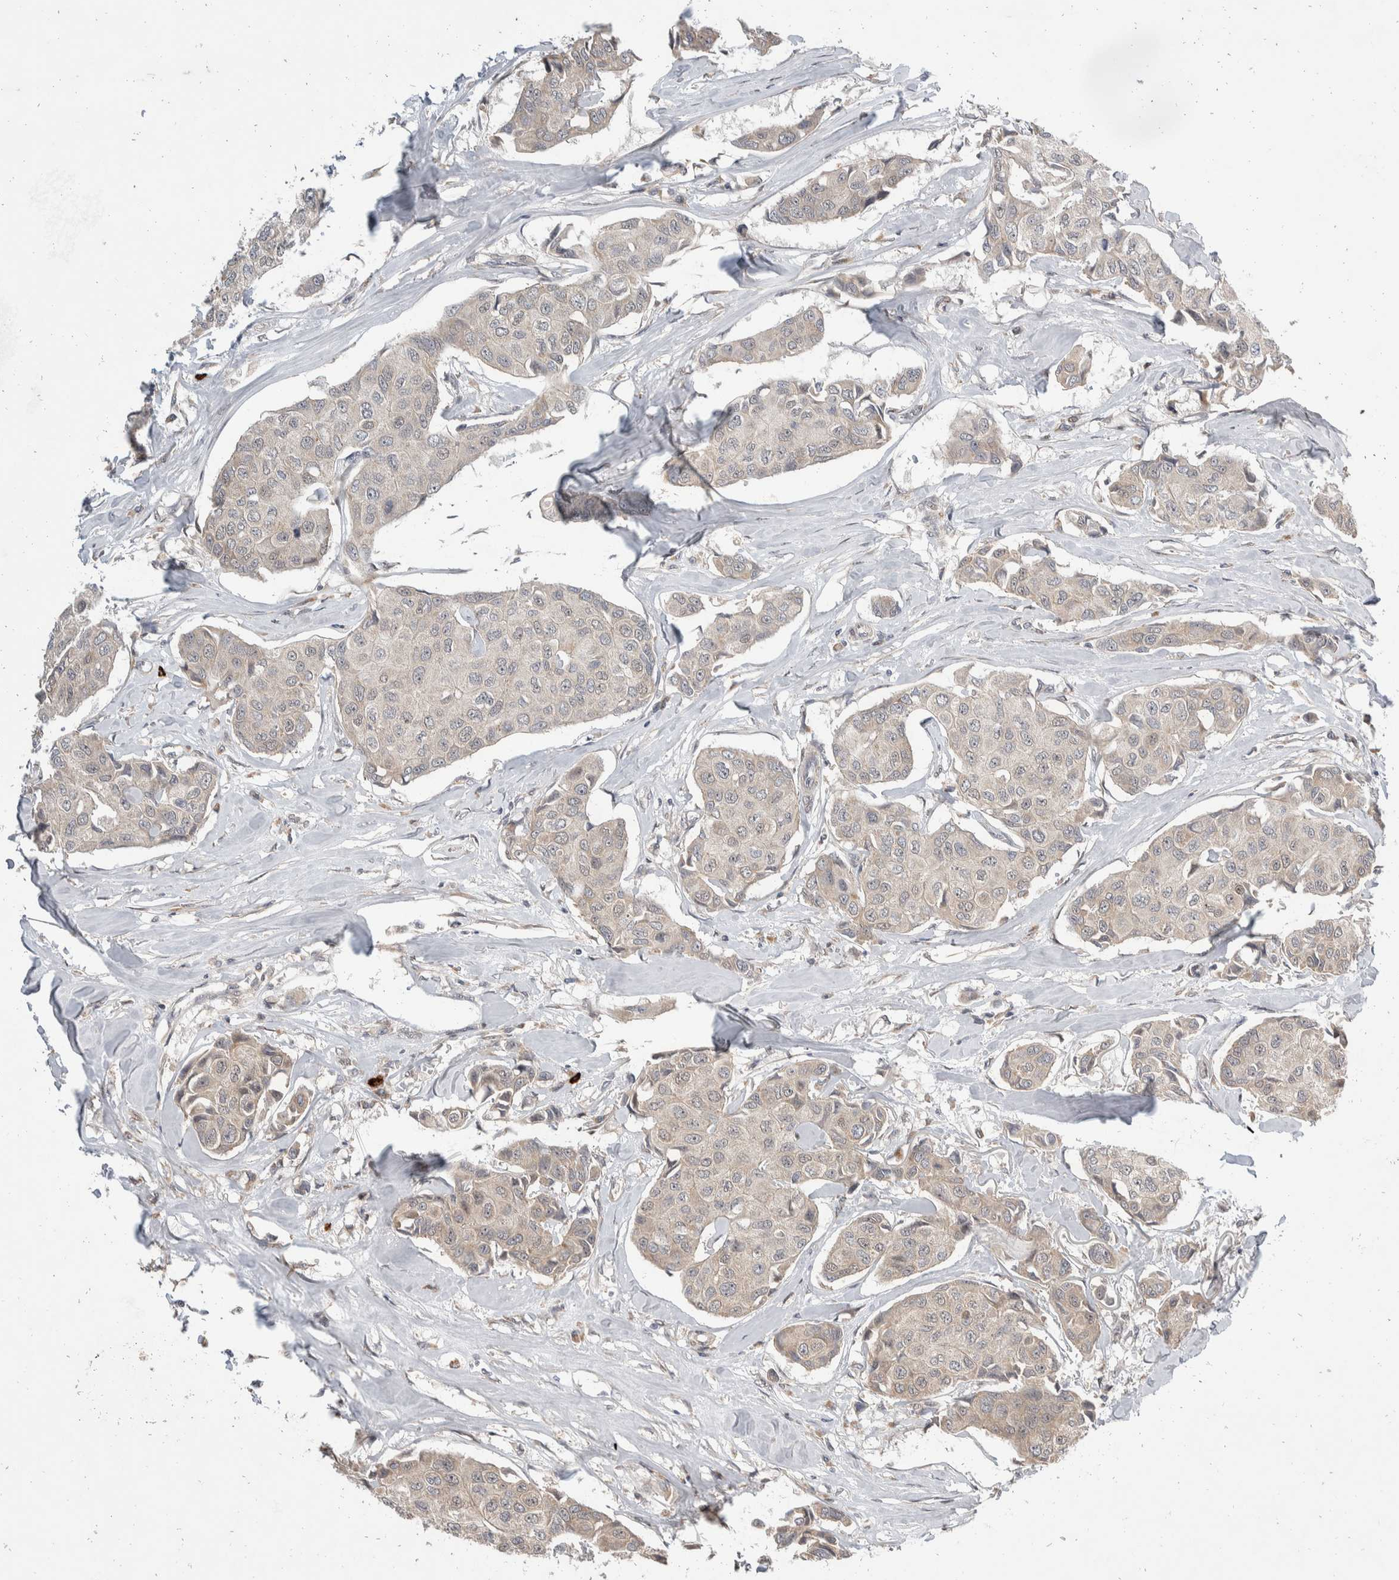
{"staining": {"intensity": "negative", "quantity": "none", "location": "none"}, "tissue": "breast cancer", "cell_type": "Tumor cells", "image_type": "cancer", "snomed": [{"axis": "morphology", "description": "Duct carcinoma"}, {"axis": "topography", "description": "Breast"}], "caption": "A histopathology image of human breast cancer is negative for staining in tumor cells. (DAB IHC, high magnification).", "gene": "ZNF703", "patient": {"sex": "female", "age": 80}}